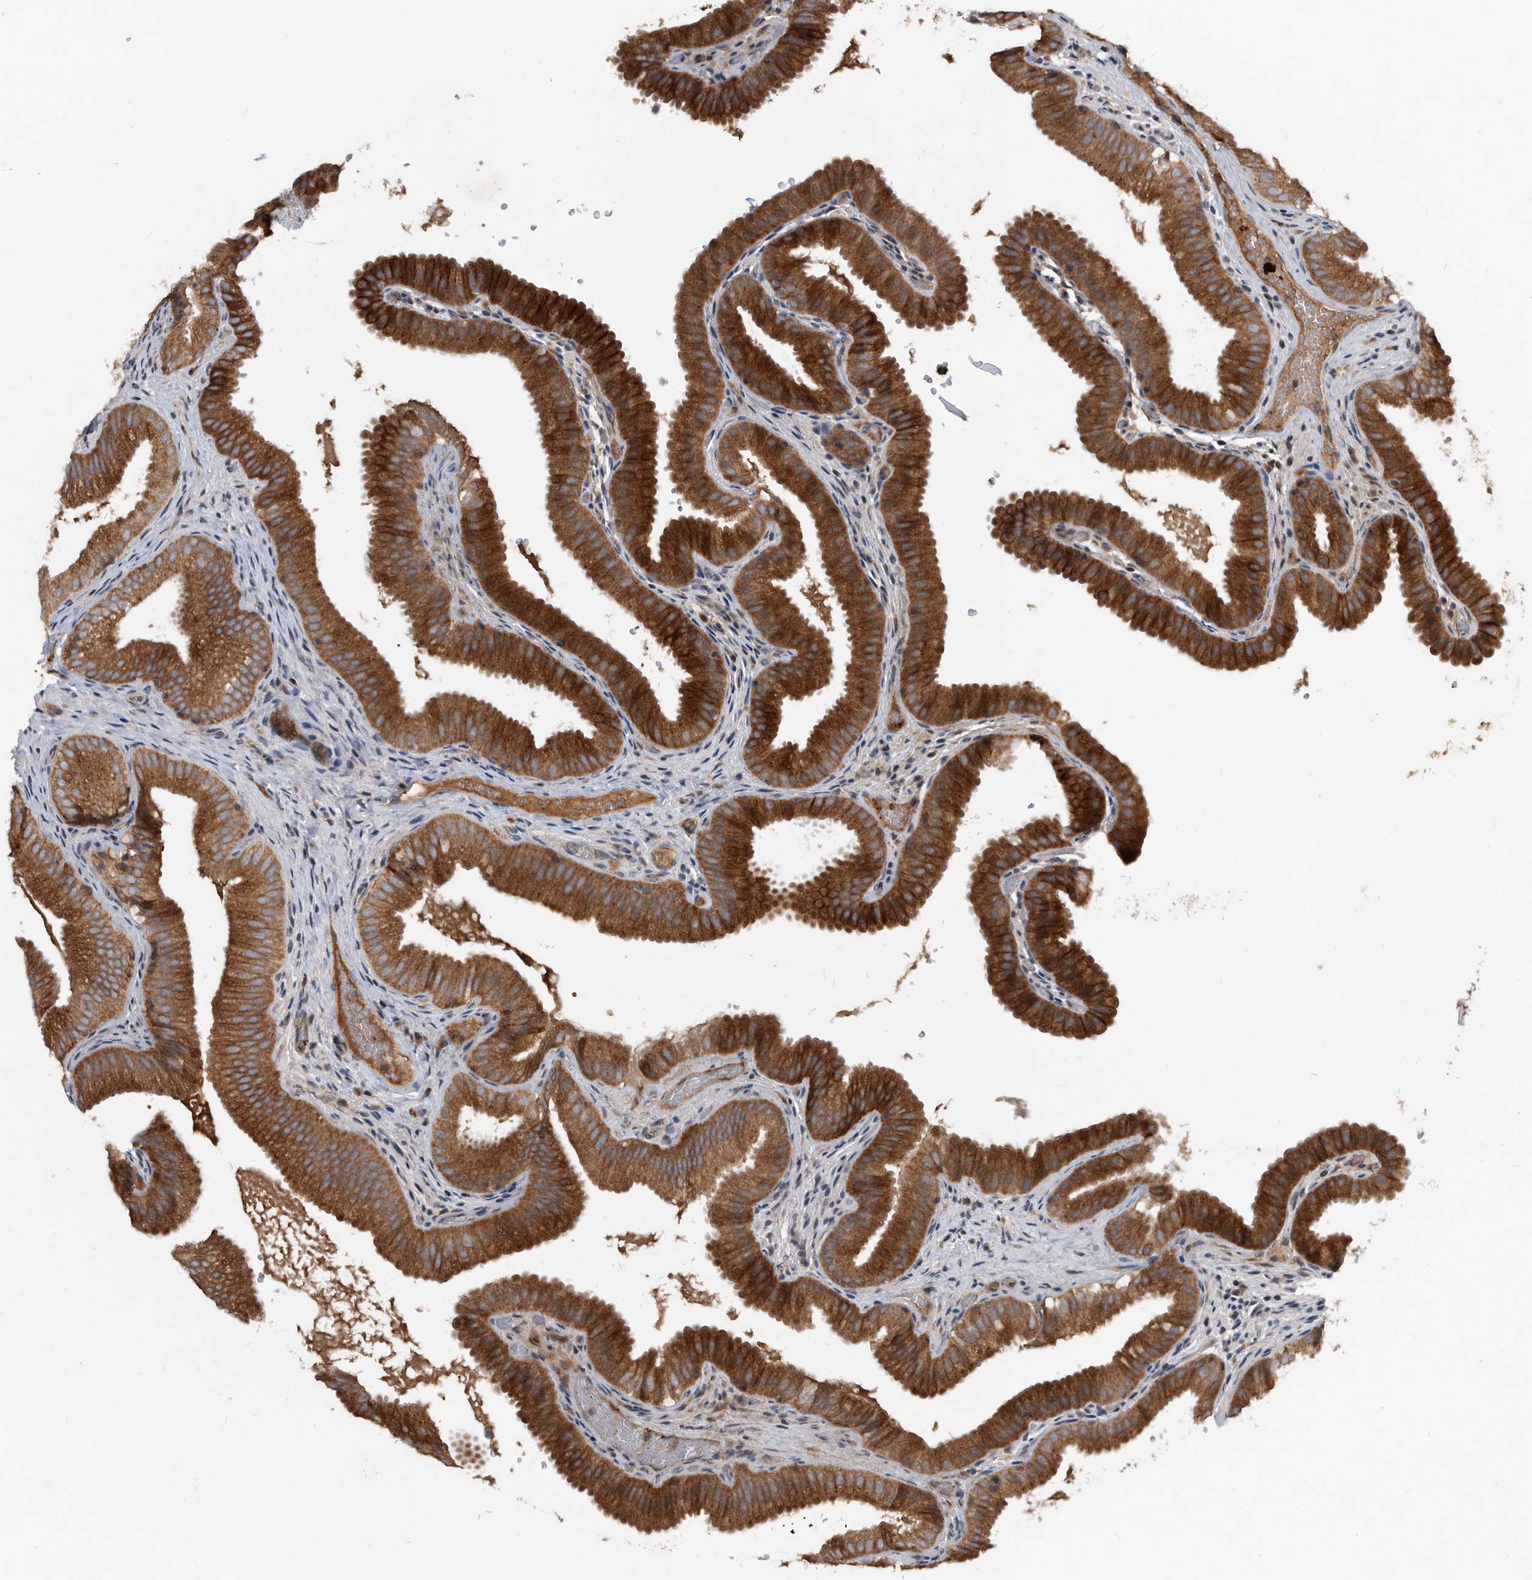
{"staining": {"intensity": "strong", "quantity": ">75%", "location": "cytoplasmic/membranous"}, "tissue": "gallbladder", "cell_type": "Glandular cells", "image_type": "normal", "snomed": [{"axis": "morphology", "description": "Normal tissue, NOS"}, {"axis": "topography", "description": "Gallbladder"}], "caption": "A brown stain highlights strong cytoplasmic/membranous staining of a protein in glandular cells of normal human gallbladder.", "gene": "PI15", "patient": {"sex": "female", "age": 30}}